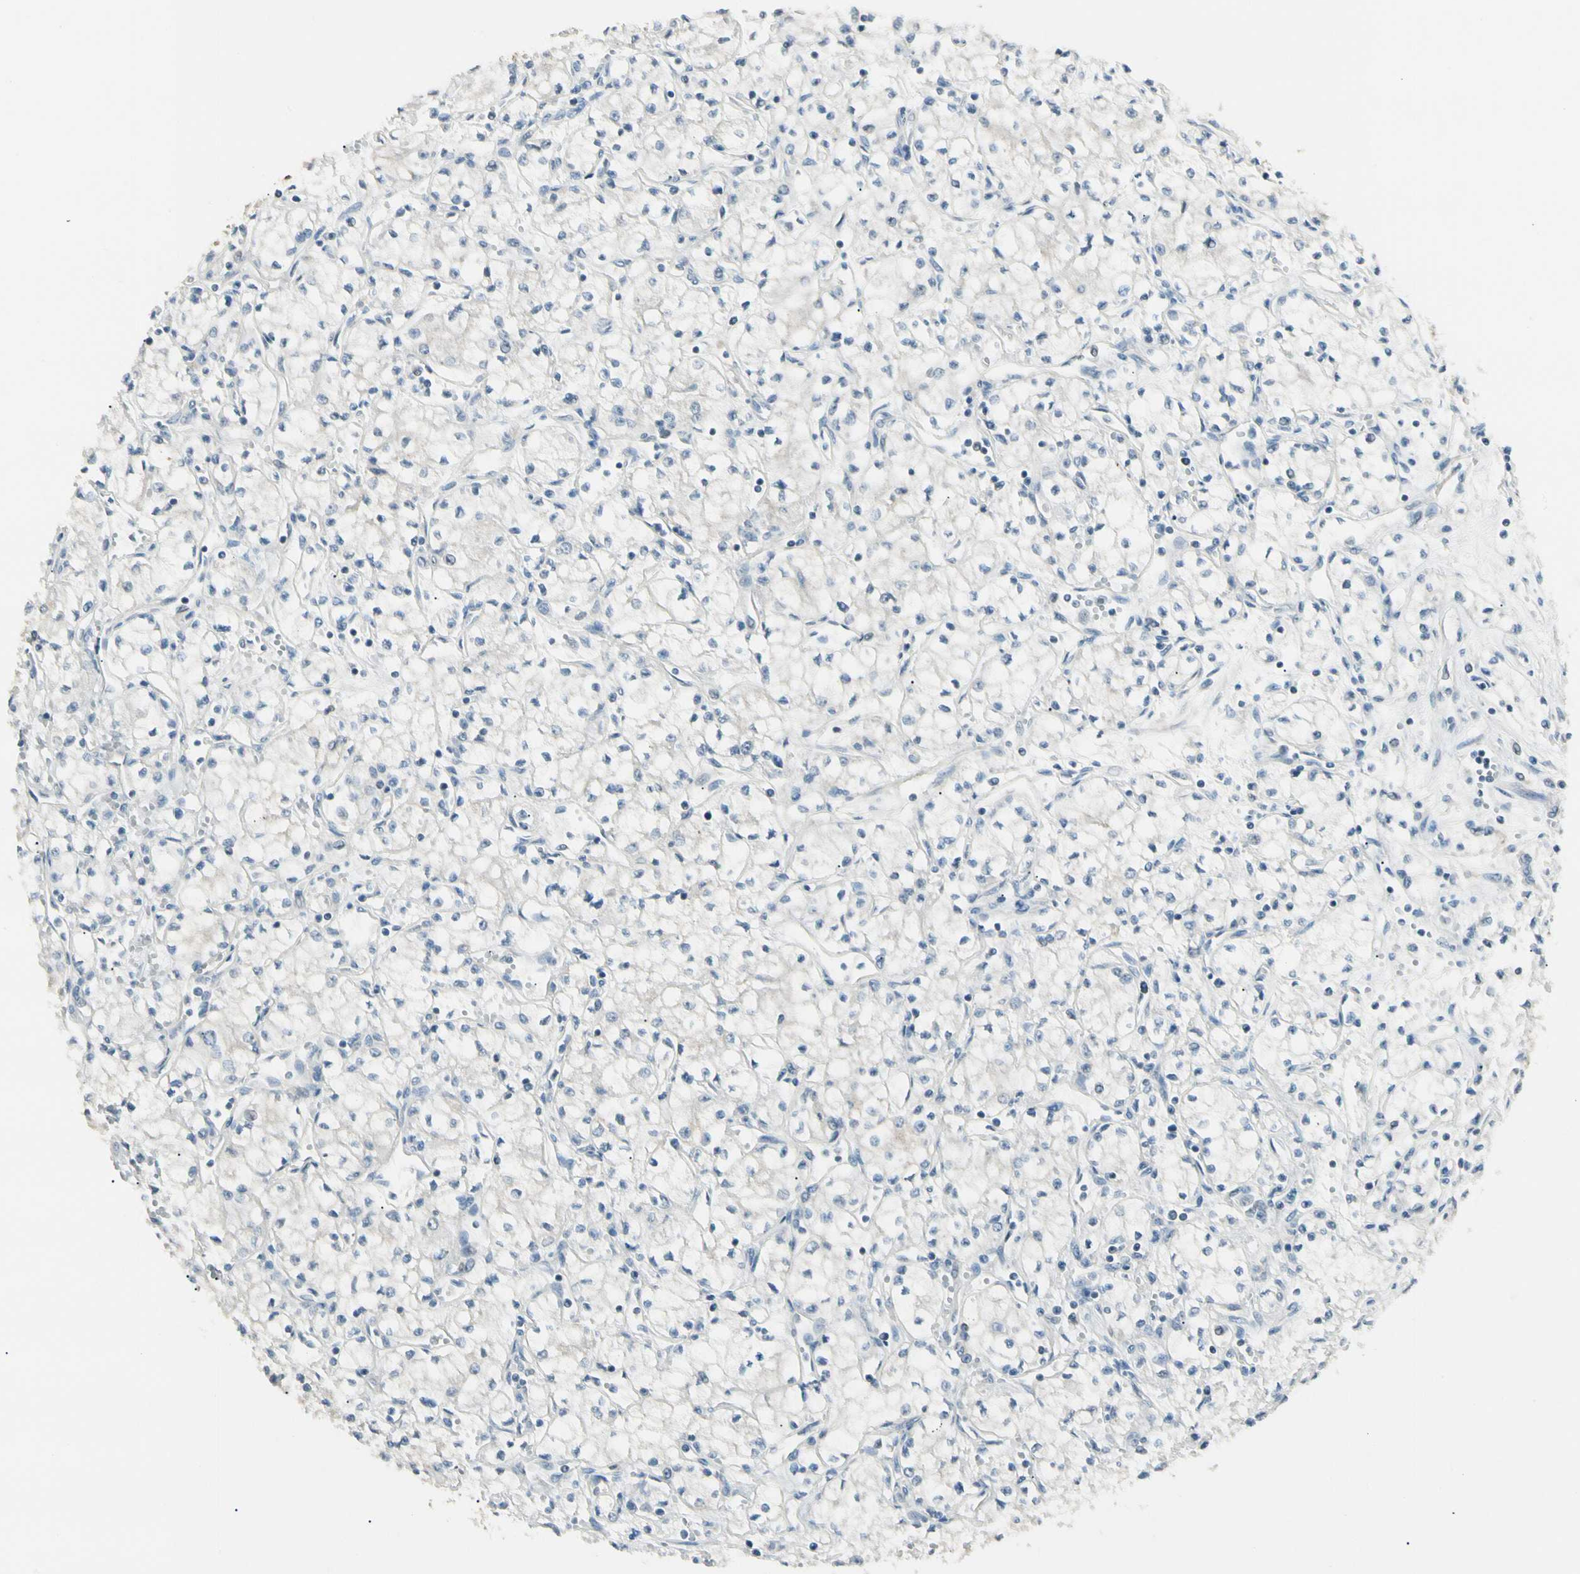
{"staining": {"intensity": "weak", "quantity": "<25%", "location": "cytoplasmic/membranous"}, "tissue": "renal cancer", "cell_type": "Tumor cells", "image_type": "cancer", "snomed": [{"axis": "morphology", "description": "Normal tissue, NOS"}, {"axis": "morphology", "description": "Adenocarcinoma, NOS"}, {"axis": "topography", "description": "Kidney"}], "caption": "The micrograph shows no staining of tumor cells in adenocarcinoma (renal).", "gene": "P3H2", "patient": {"sex": "male", "age": 59}}